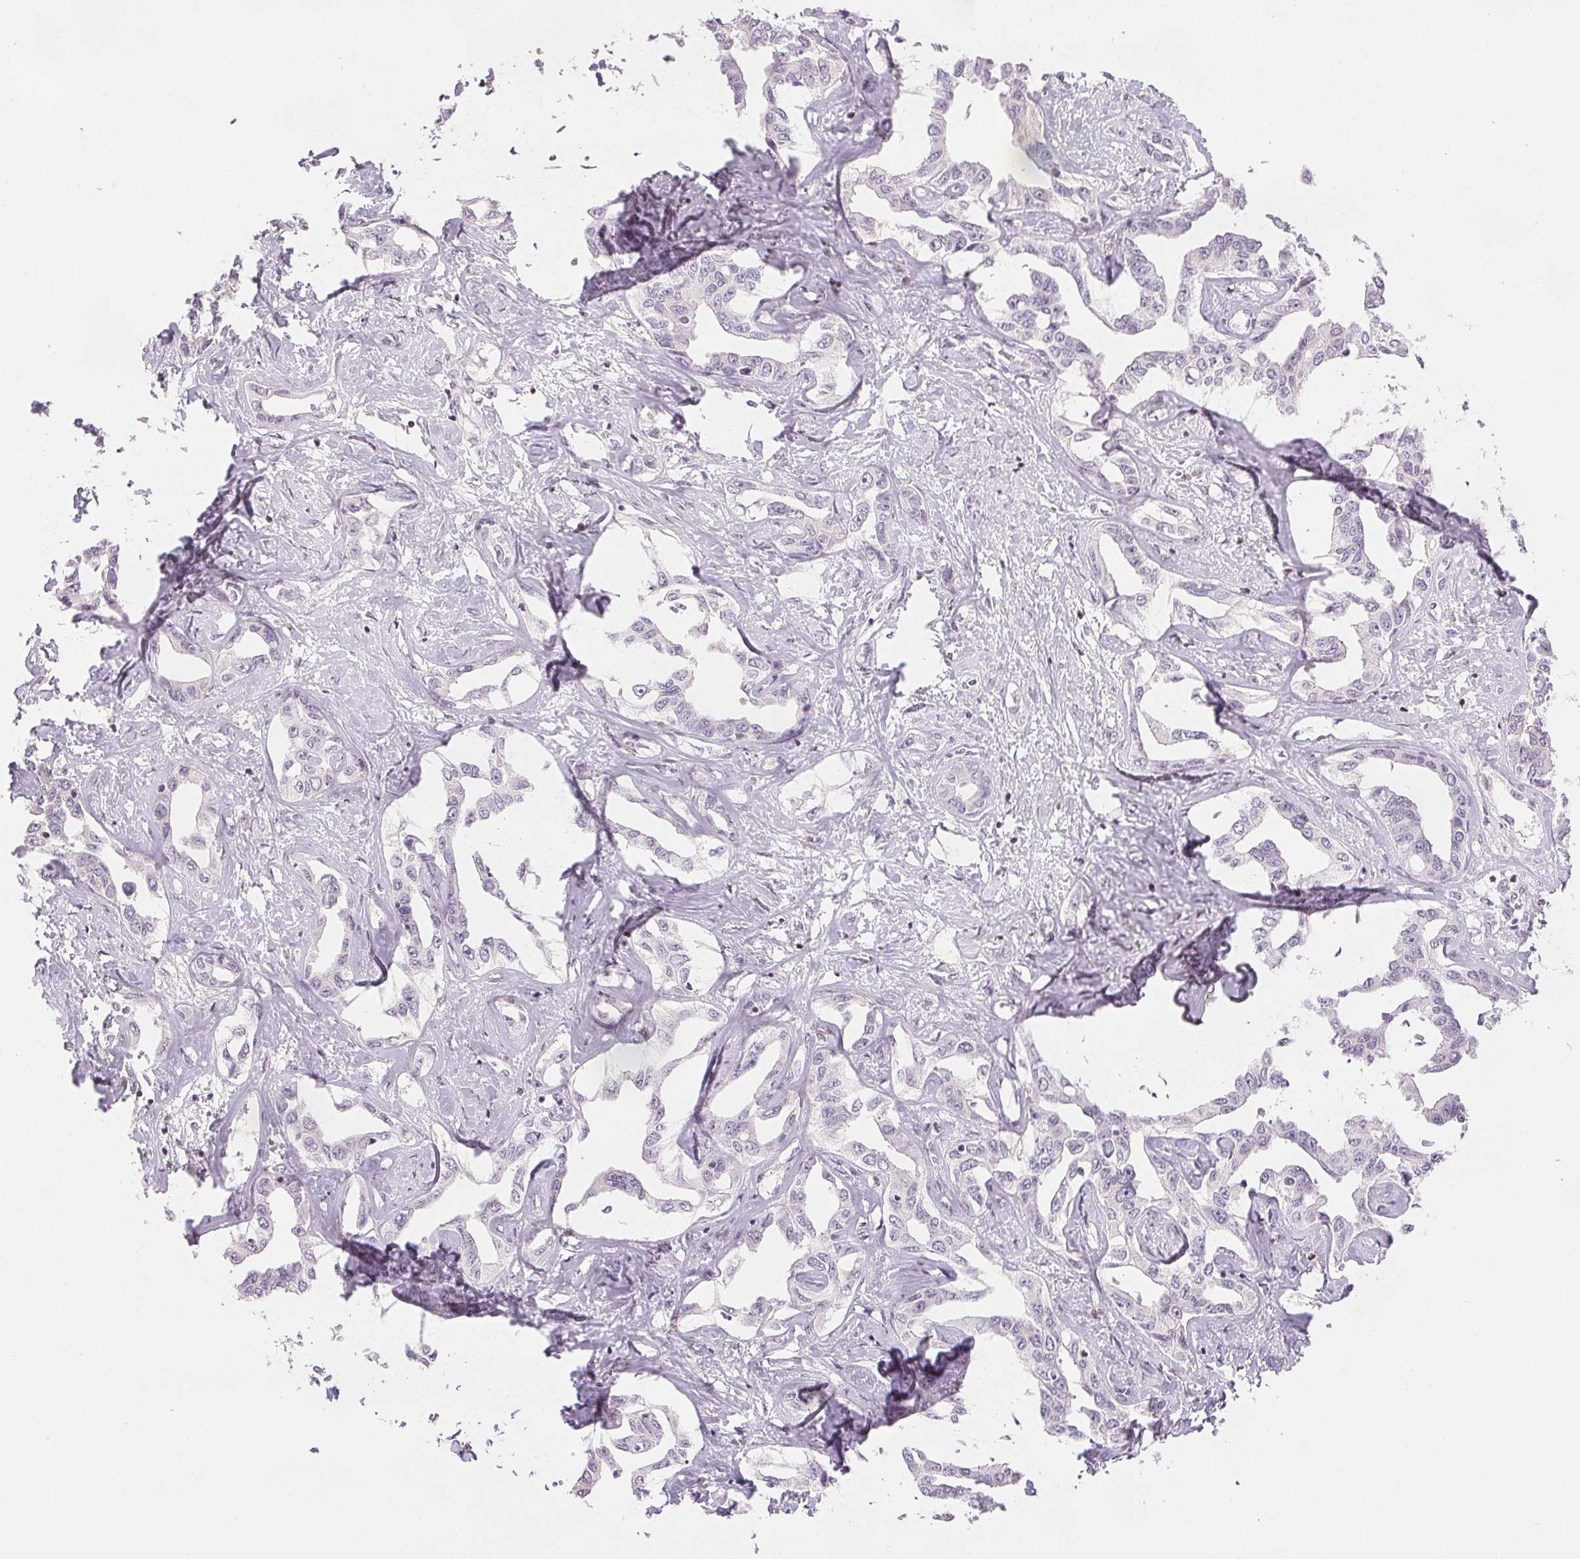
{"staining": {"intensity": "negative", "quantity": "none", "location": "none"}, "tissue": "liver cancer", "cell_type": "Tumor cells", "image_type": "cancer", "snomed": [{"axis": "morphology", "description": "Cholangiocarcinoma"}, {"axis": "topography", "description": "Liver"}], "caption": "Tumor cells are negative for brown protein staining in liver cholangiocarcinoma.", "gene": "RUNX2", "patient": {"sex": "male", "age": 59}}